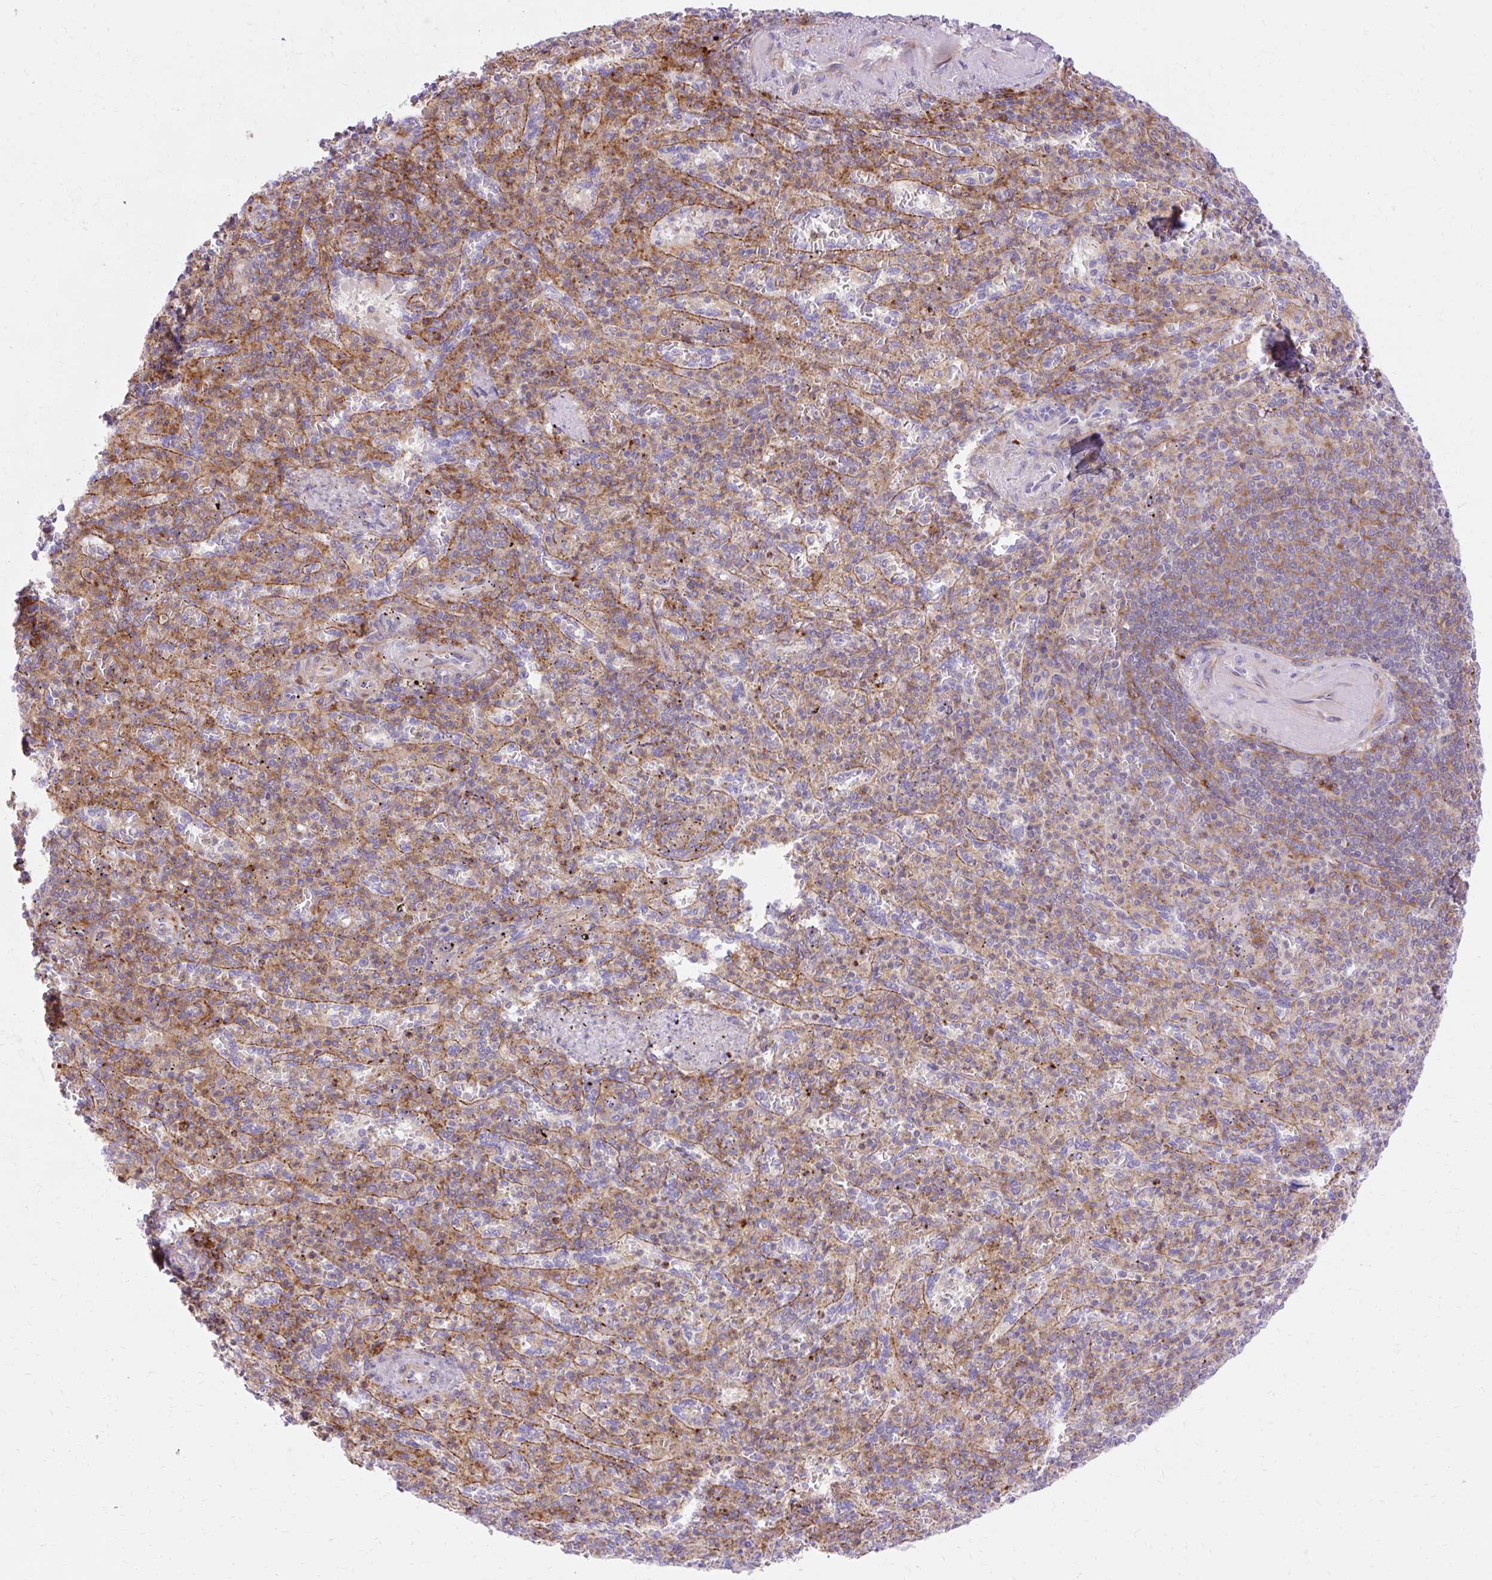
{"staining": {"intensity": "moderate", "quantity": "25%-75%", "location": "cytoplasmic/membranous"}, "tissue": "spleen", "cell_type": "Cells in red pulp", "image_type": "normal", "snomed": [{"axis": "morphology", "description": "Normal tissue, NOS"}, {"axis": "topography", "description": "Spleen"}], "caption": "Human spleen stained with a protein marker shows moderate staining in cells in red pulp.", "gene": "CORO7", "patient": {"sex": "female", "age": 74}}